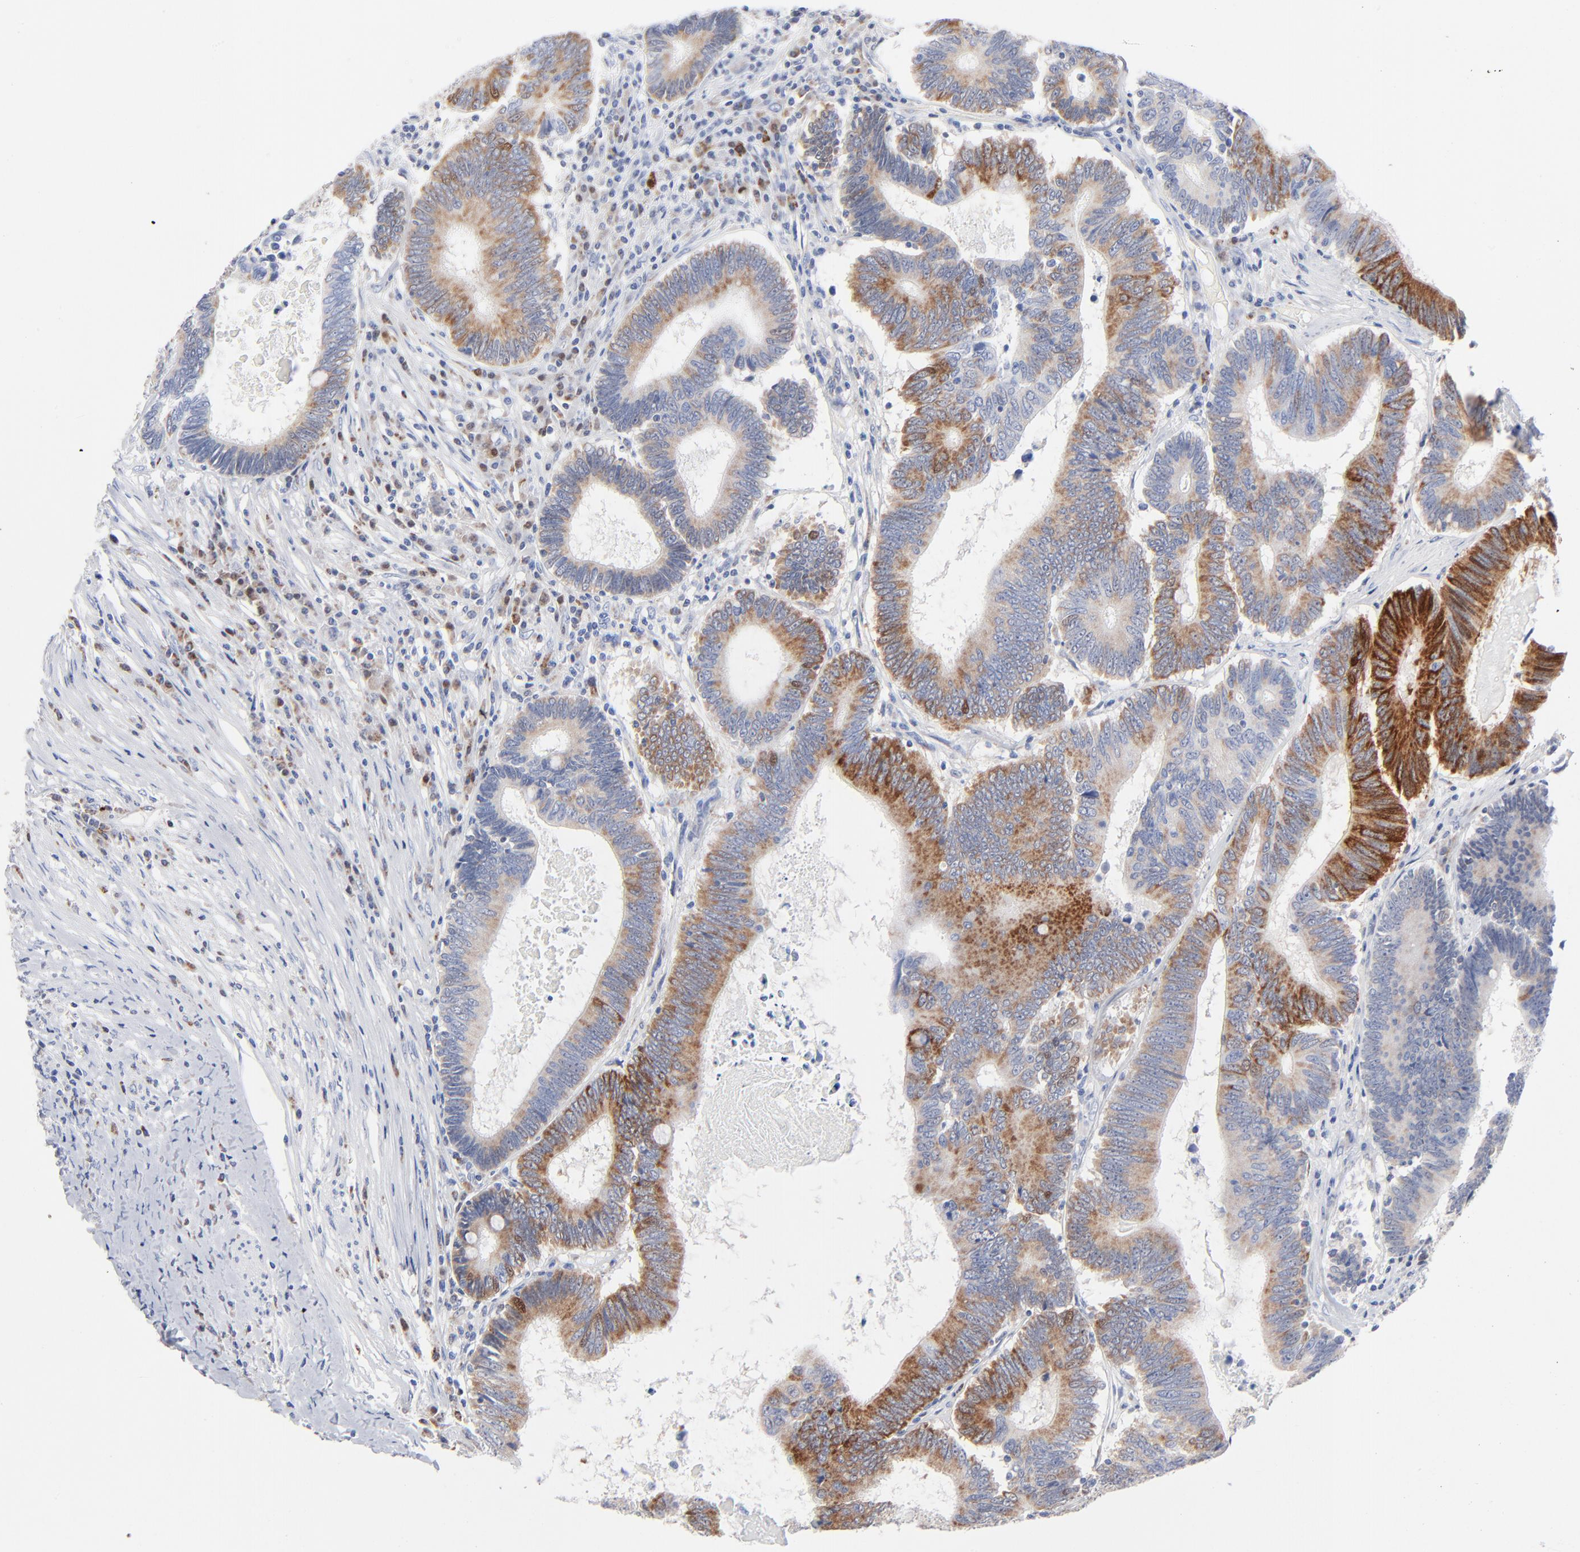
{"staining": {"intensity": "moderate", "quantity": "25%-75%", "location": "cytoplasmic/membranous"}, "tissue": "colorectal cancer", "cell_type": "Tumor cells", "image_type": "cancer", "snomed": [{"axis": "morphology", "description": "Adenocarcinoma, NOS"}, {"axis": "topography", "description": "Colon"}], "caption": "Immunohistochemistry (IHC) of colorectal cancer shows medium levels of moderate cytoplasmic/membranous expression in approximately 25%-75% of tumor cells.", "gene": "CHCHD10", "patient": {"sex": "female", "age": 78}}